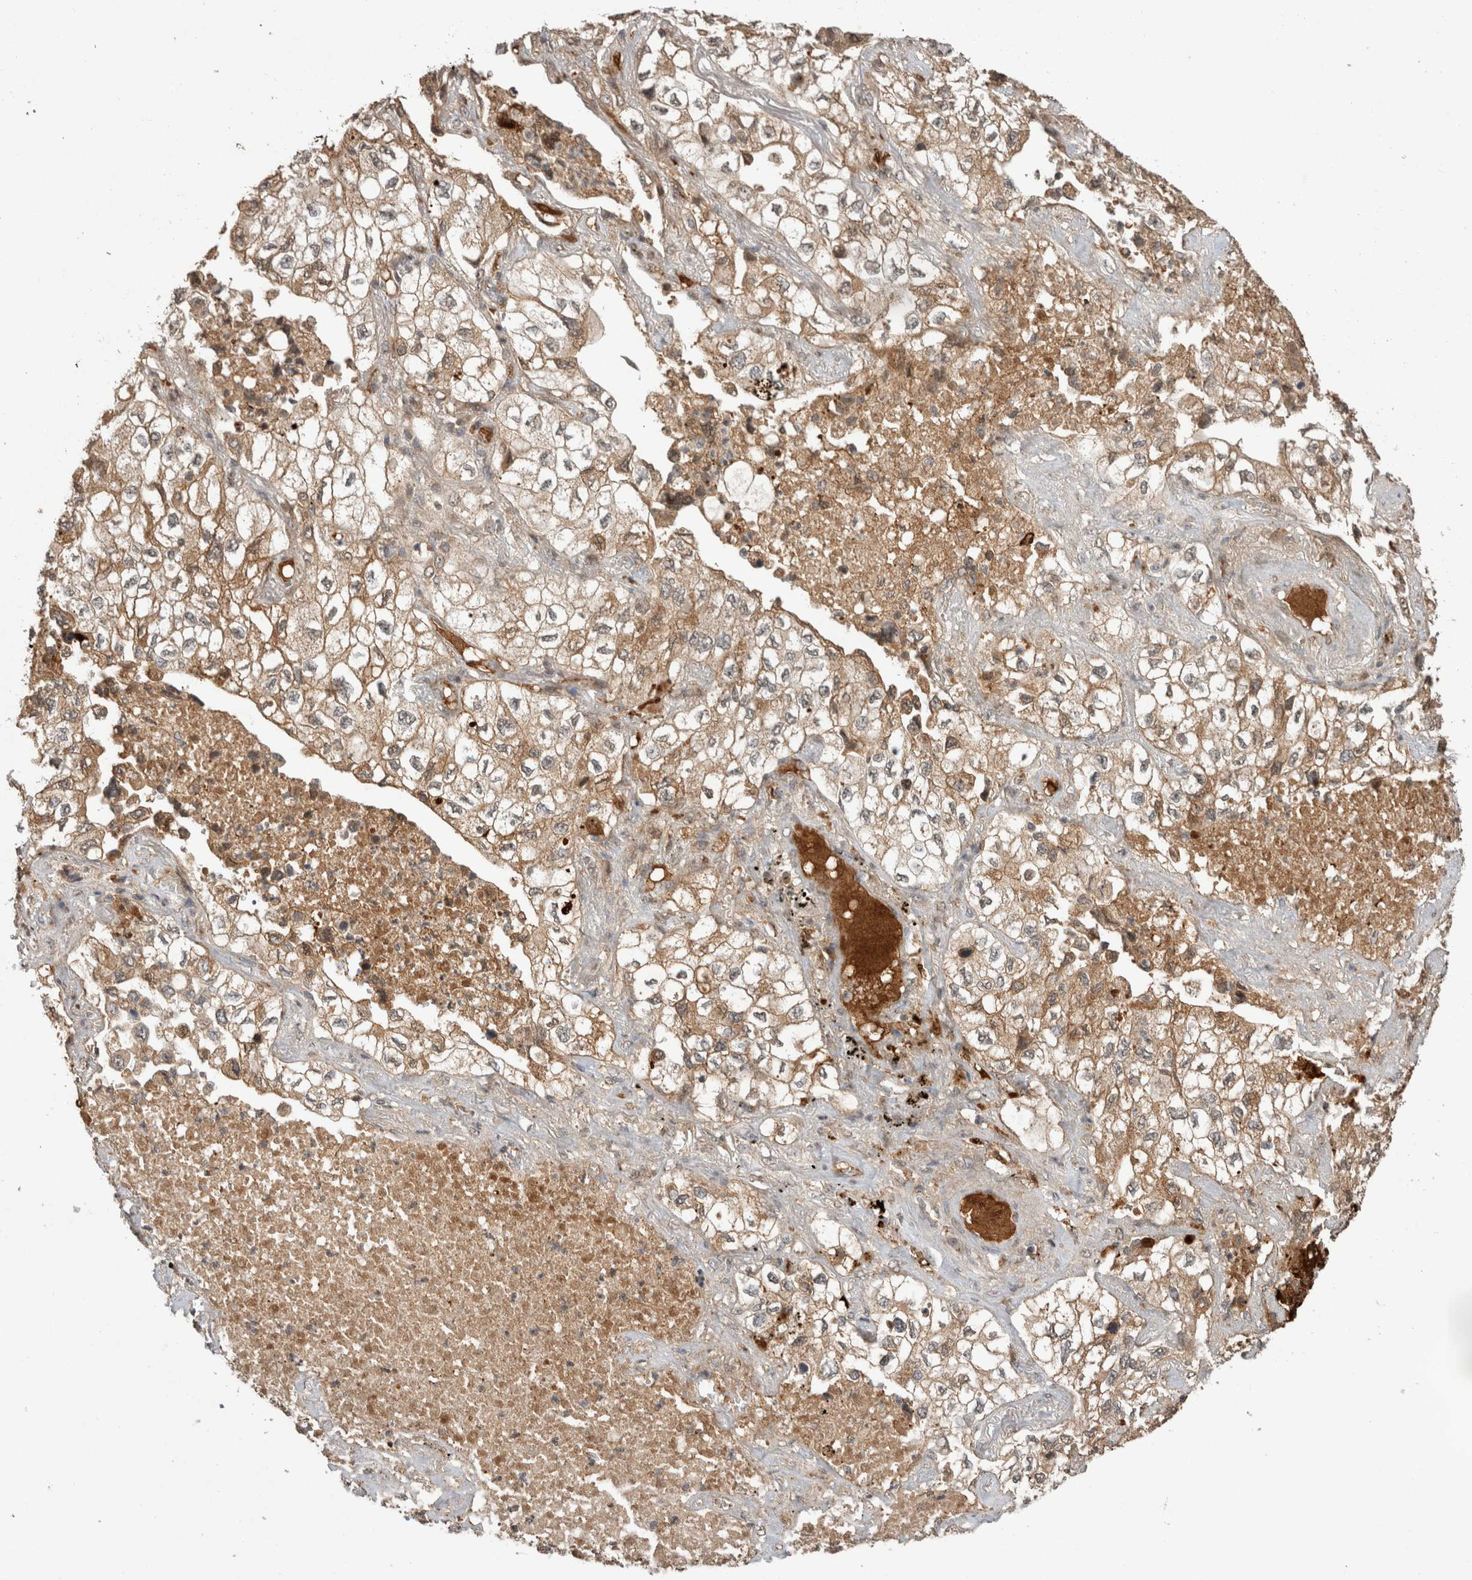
{"staining": {"intensity": "moderate", "quantity": ">75%", "location": "cytoplasmic/membranous"}, "tissue": "lung cancer", "cell_type": "Tumor cells", "image_type": "cancer", "snomed": [{"axis": "morphology", "description": "Adenocarcinoma, NOS"}, {"axis": "topography", "description": "Lung"}], "caption": "Immunohistochemistry (IHC) of lung cancer exhibits medium levels of moderate cytoplasmic/membranous positivity in about >75% of tumor cells.", "gene": "FAM3A", "patient": {"sex": "male", "age": 63}}